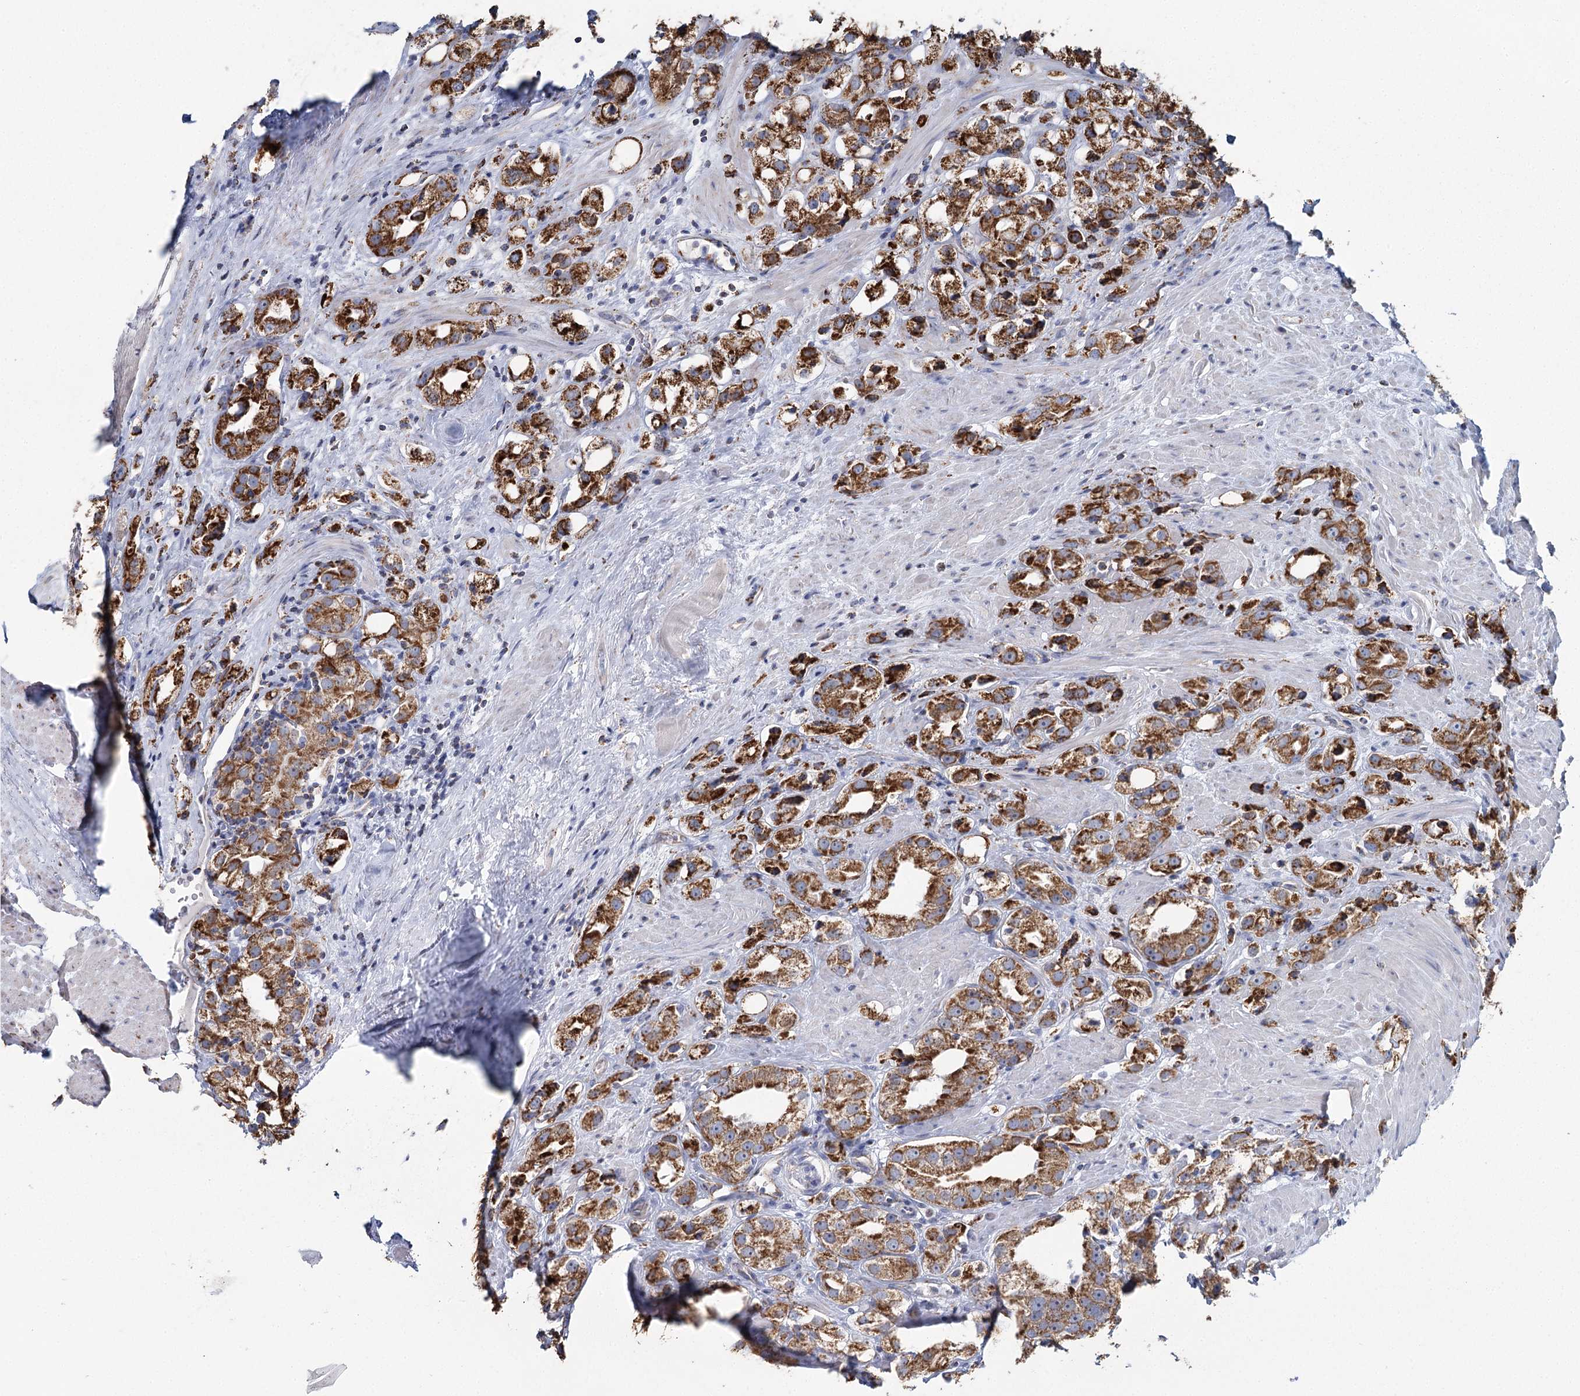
{"staining": {"intensity": "strong", "quantity": ">75%", "location": "cytoplasmic/membranous"}, "tissue": "prostate cancer", "cell_type": "Tumor cells", "image_type": "cancer", "snomed": [{"axis": "morphology", "description": "Adenocarcinoma, NOS"}, {"axis": "topography", "description": "Prostate"}], "caption": "This is an image of IHC staining of prostate adenocarcinoma, which shows strong staining in the cytoplasmic/membranous of tumor cells.", "gene": "MRPL44", "patient": {"sex": "male", "age": 79}}